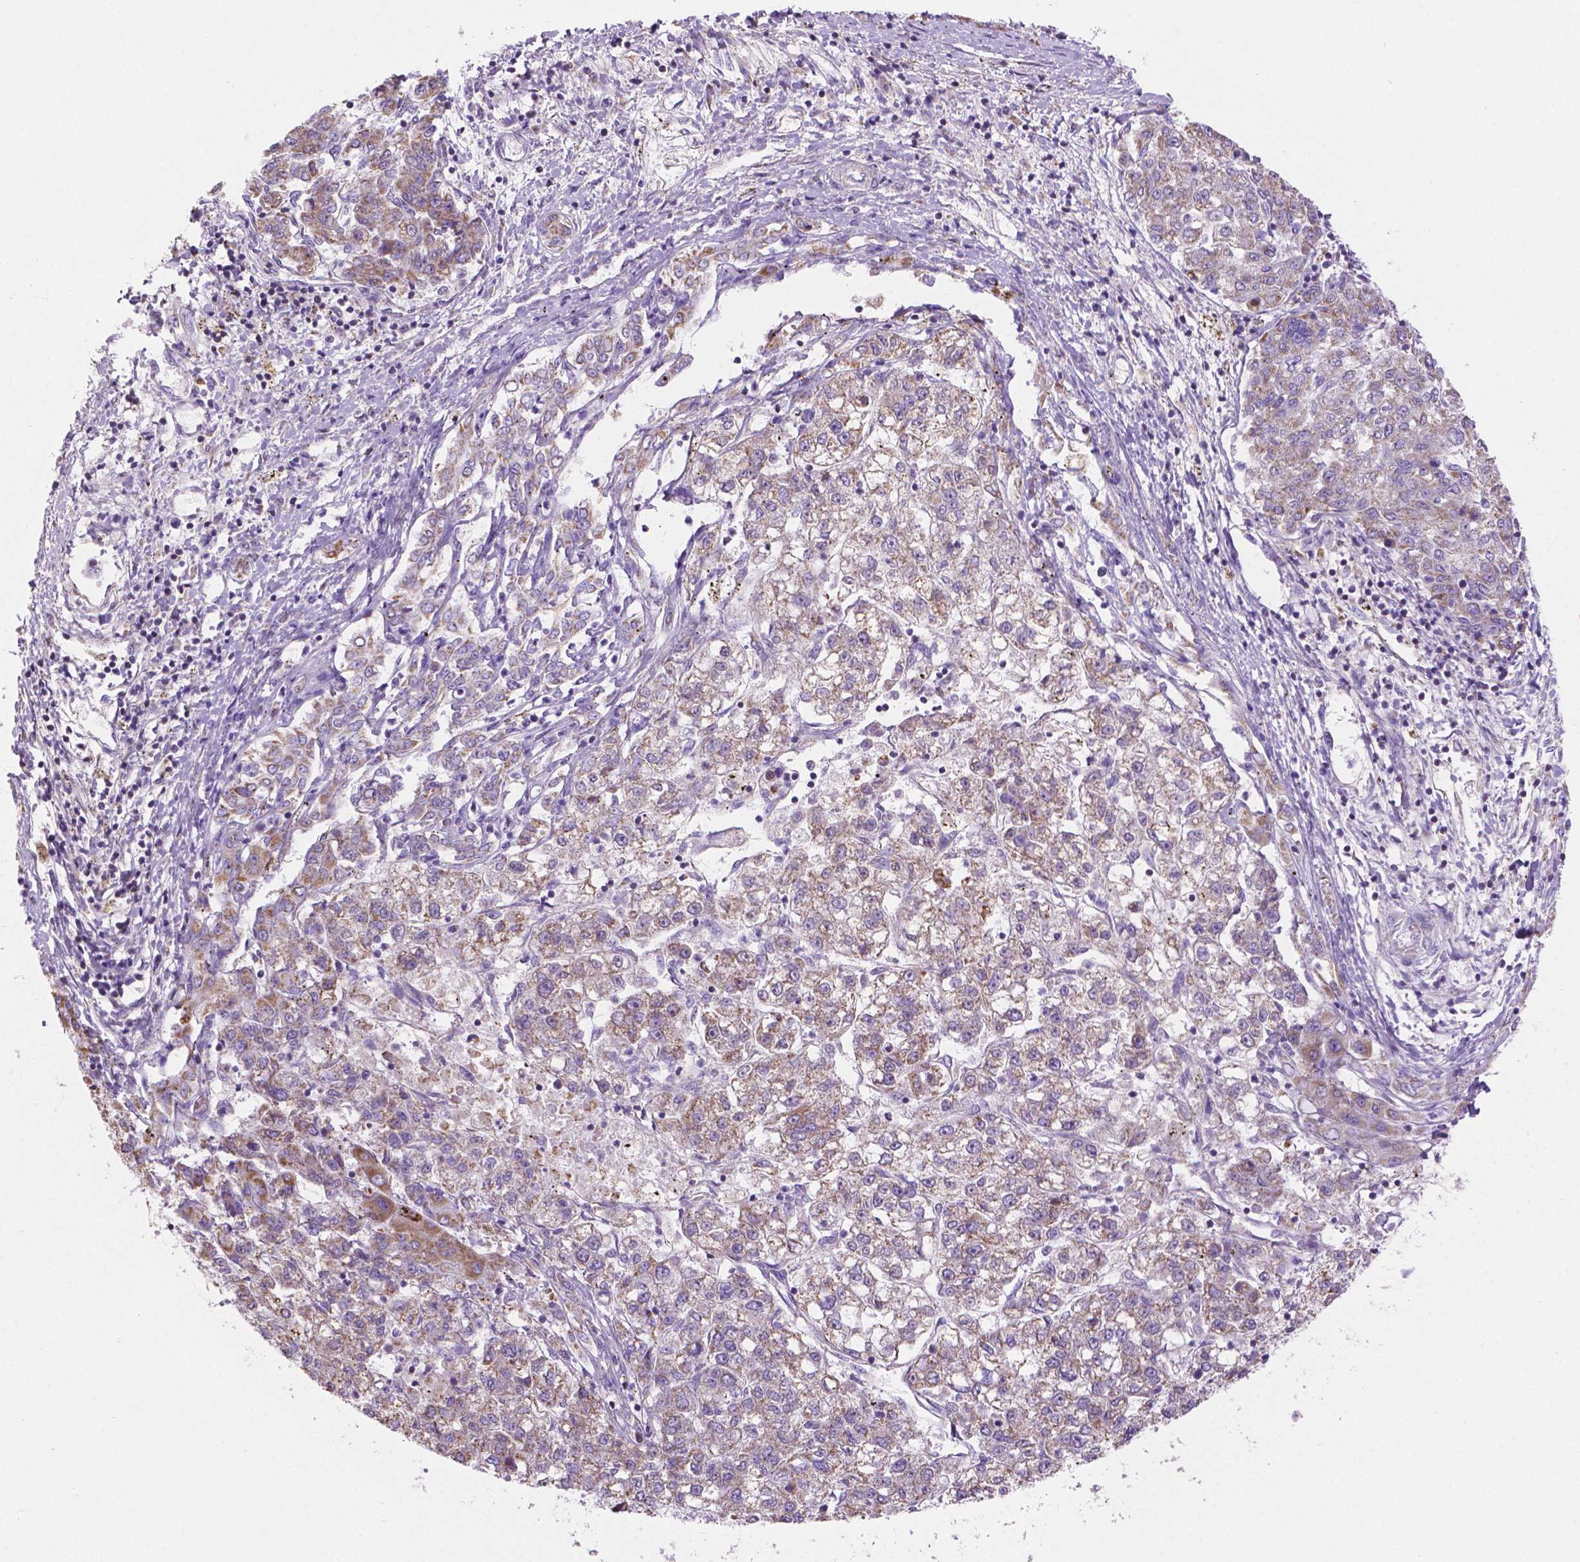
{"staining": {"intensity": "weak", "quantity": "25%-75%", "location": "cytoplasmic/membranous"}, "tissue": "liver cancer", "cell_type": "Tumor cells", "image_type": "cancer", "snomed": [{"axis": "morphology", "description": "Carcinoma, Hepatocellular, NOS"}, {"axis": "topography", "description": "Liver"}], "caption": "Immunohistochemical staining of human liver cancer (hepatocellular carcinoma) shows low levels of weak cytoplasmic/membranous protein expression in about 25%-75% of tumor cells.", "gene": "CSPG5", "patient": {"sex": "male", "age": 56}}